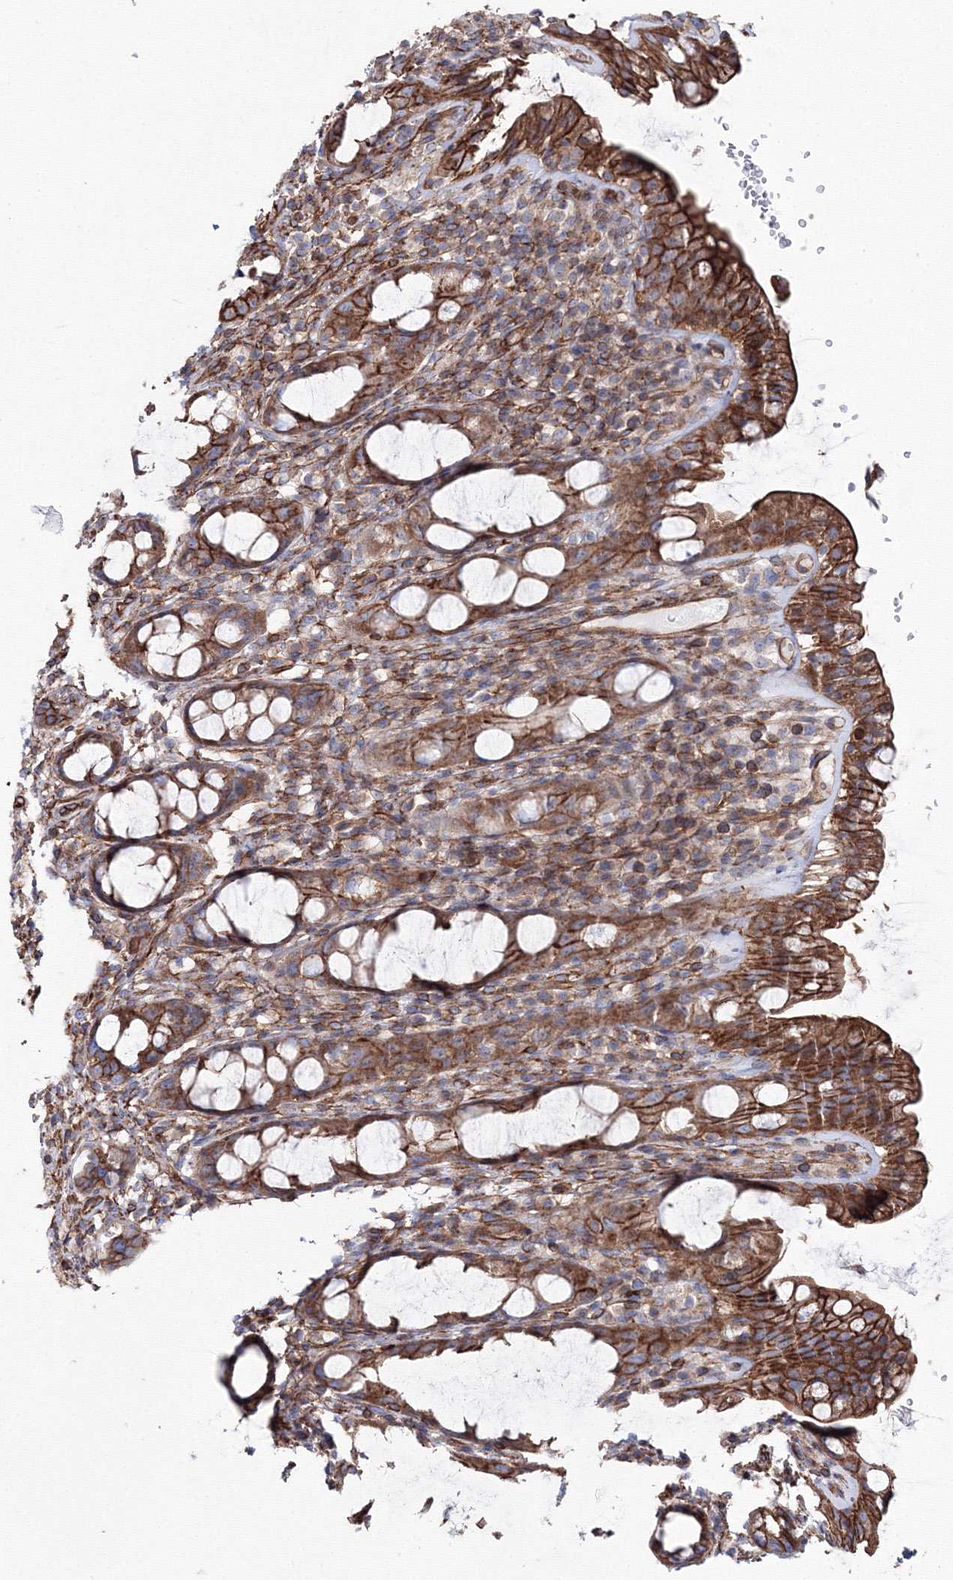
{"staining": {"intensity": "moderate", "quantity": ">75%", "location": "cytoplasmic/membranous"}, "tissue": "rectum", "cell_type": "Glandular cells", "image_type": "normal", "snomed": [{"axis": "morphology", "description": "Normal tissue, NOS"}, {"axis": "topography", "description": "Rectum"}], "caption": "Immunohistochemical staining of benign human rectum shows medium levels of moderate cytoplasmic/membranous staining in about >75% of glandular cells. (DAB = brown stain, brightfield microscopy at high magnification).", "gene": "ANKRD37", "patient": {"sex": "male", "age": 44}}